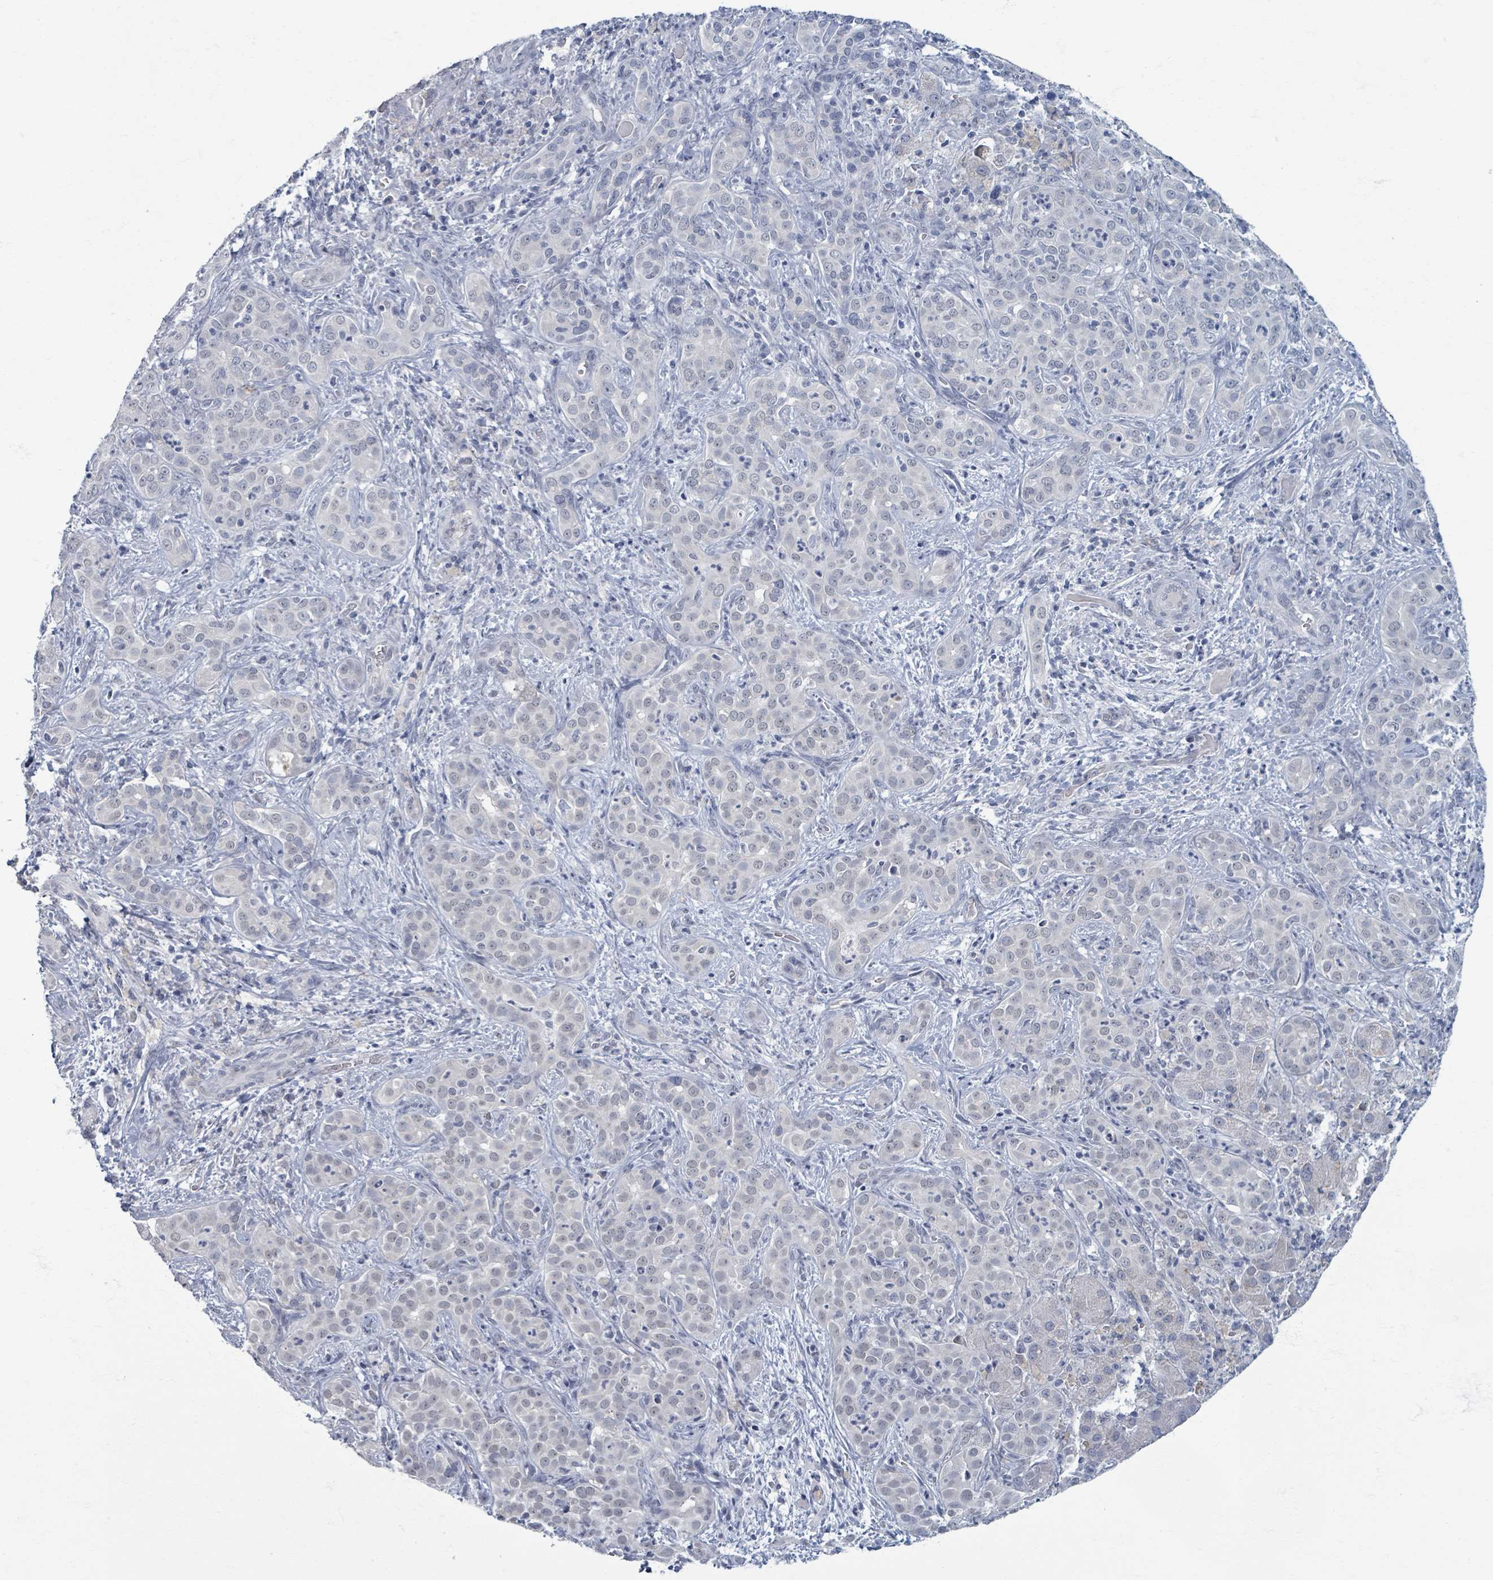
{"staining": {"intensity": "negative", "quantity": "none", "location": "none"}, "tissue": "liver cancer", "cell_type": "Tumor cells", "image_type": "cancer", "snomed": [{"axis": "morphology", "description": "Cholangiocarcinoma"}, {"axis": "topography", "description": "Liver"}], "caption": "A histopathology image of cholangiocarcinoma (liver) stained for a protein displays no brown staining in tumor cells.", "gene": "WNT11", "patient": {"sex": "male", "age": 67}}